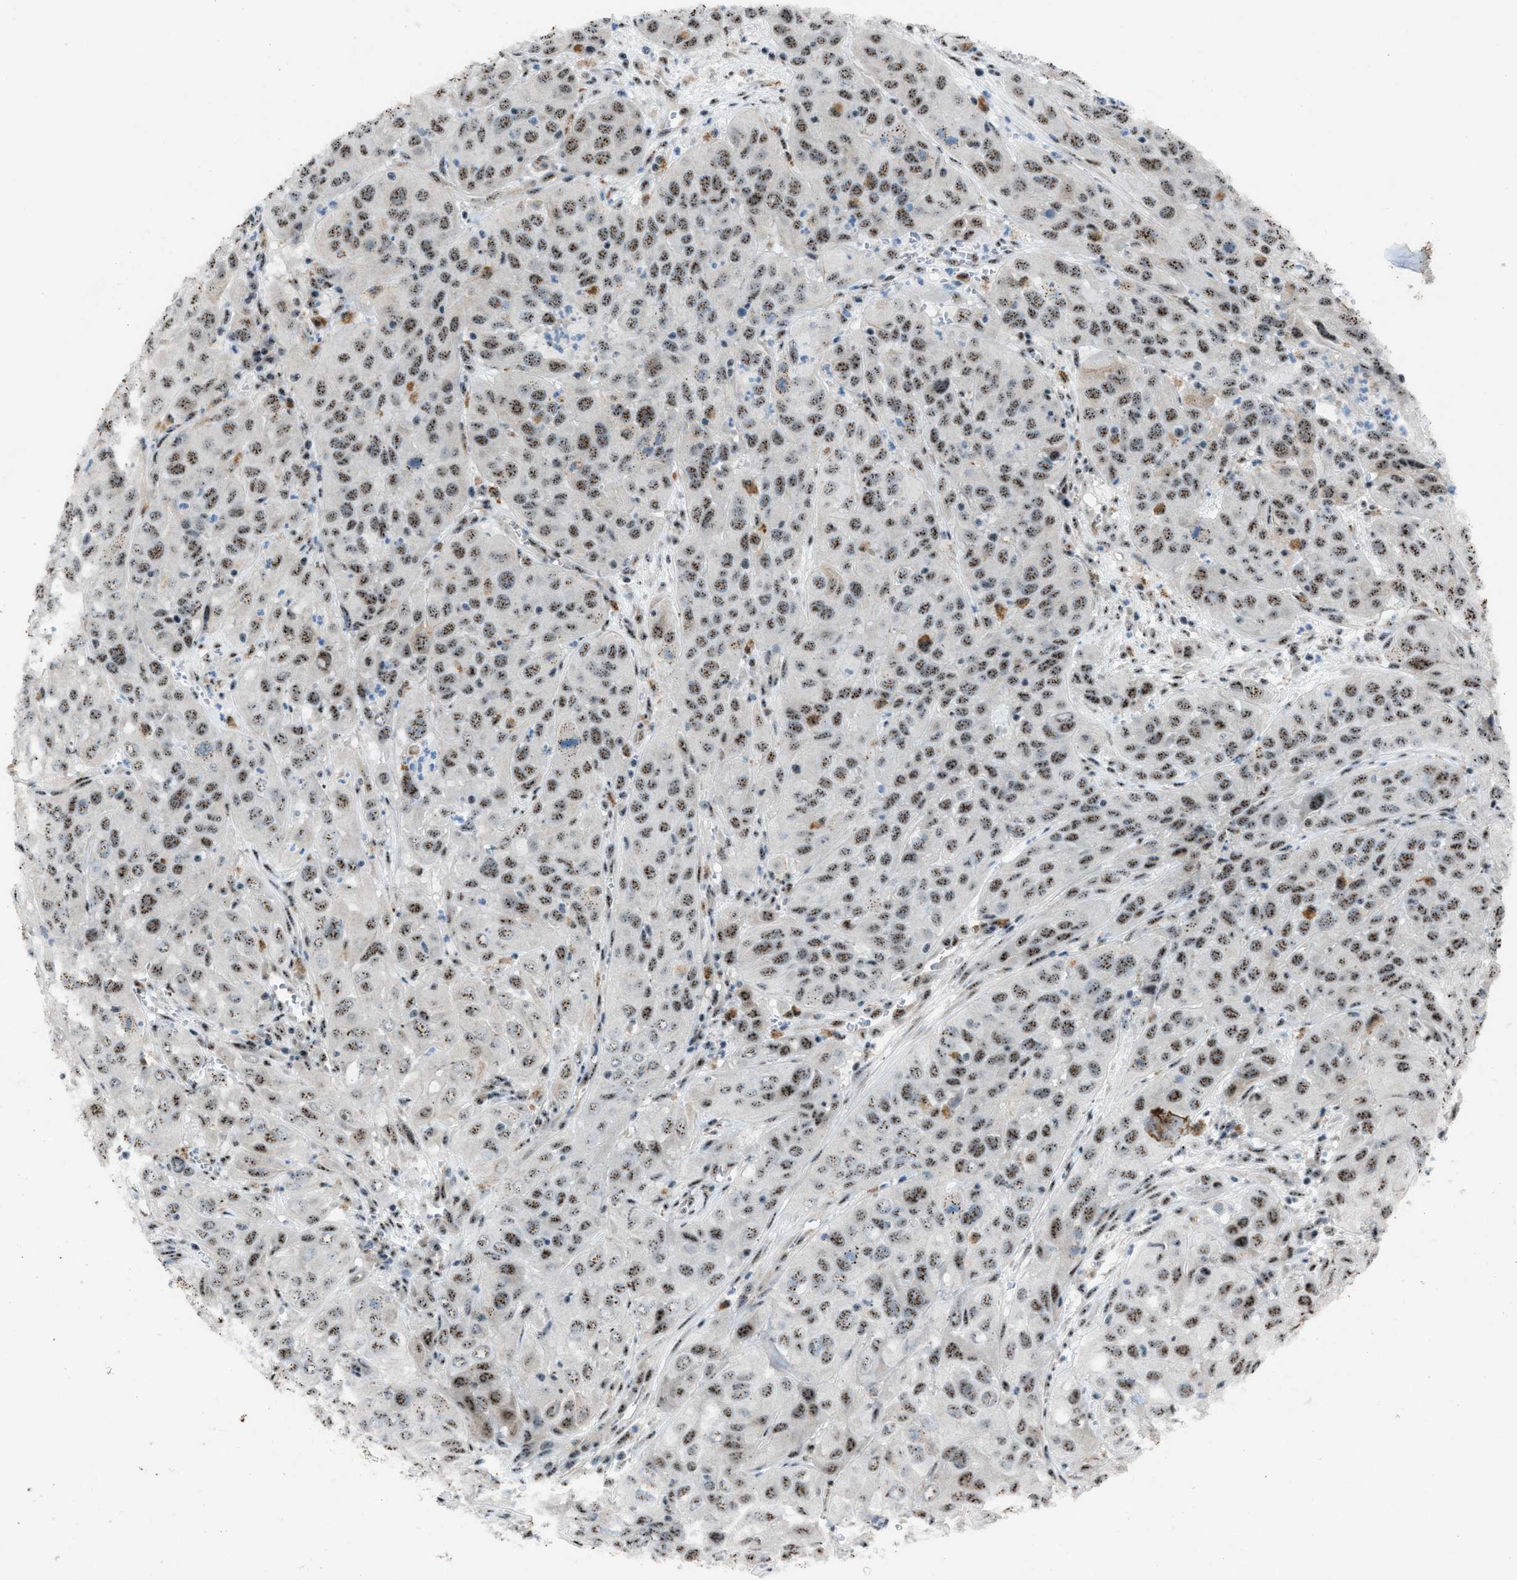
{"staining": {"intensity": "moderate", "quantity": ">75%", "location": "nuclear"}, "tissue": "cervical cancer", "cell_type": "Tumor cells", "image_type": "cancer", "snomed": [{"axis": "morphology", "description": "Squamous cell carcinoma, NOS"}, {"axis": "topography", "description": "Cervix"}], "caption": "Cervical cancer (squamous cell carcinoma) stained with DAB (3,3'-diaminobenzidine) IHC demonstrates medium levels of moderate nuclear positivity in approximately >75% of tumor cells. (brown staining indicates protein expression, while blue staining denotes nuclei).", "gene": "CENPP", "patient": {"sex": "female", "age": 32}}